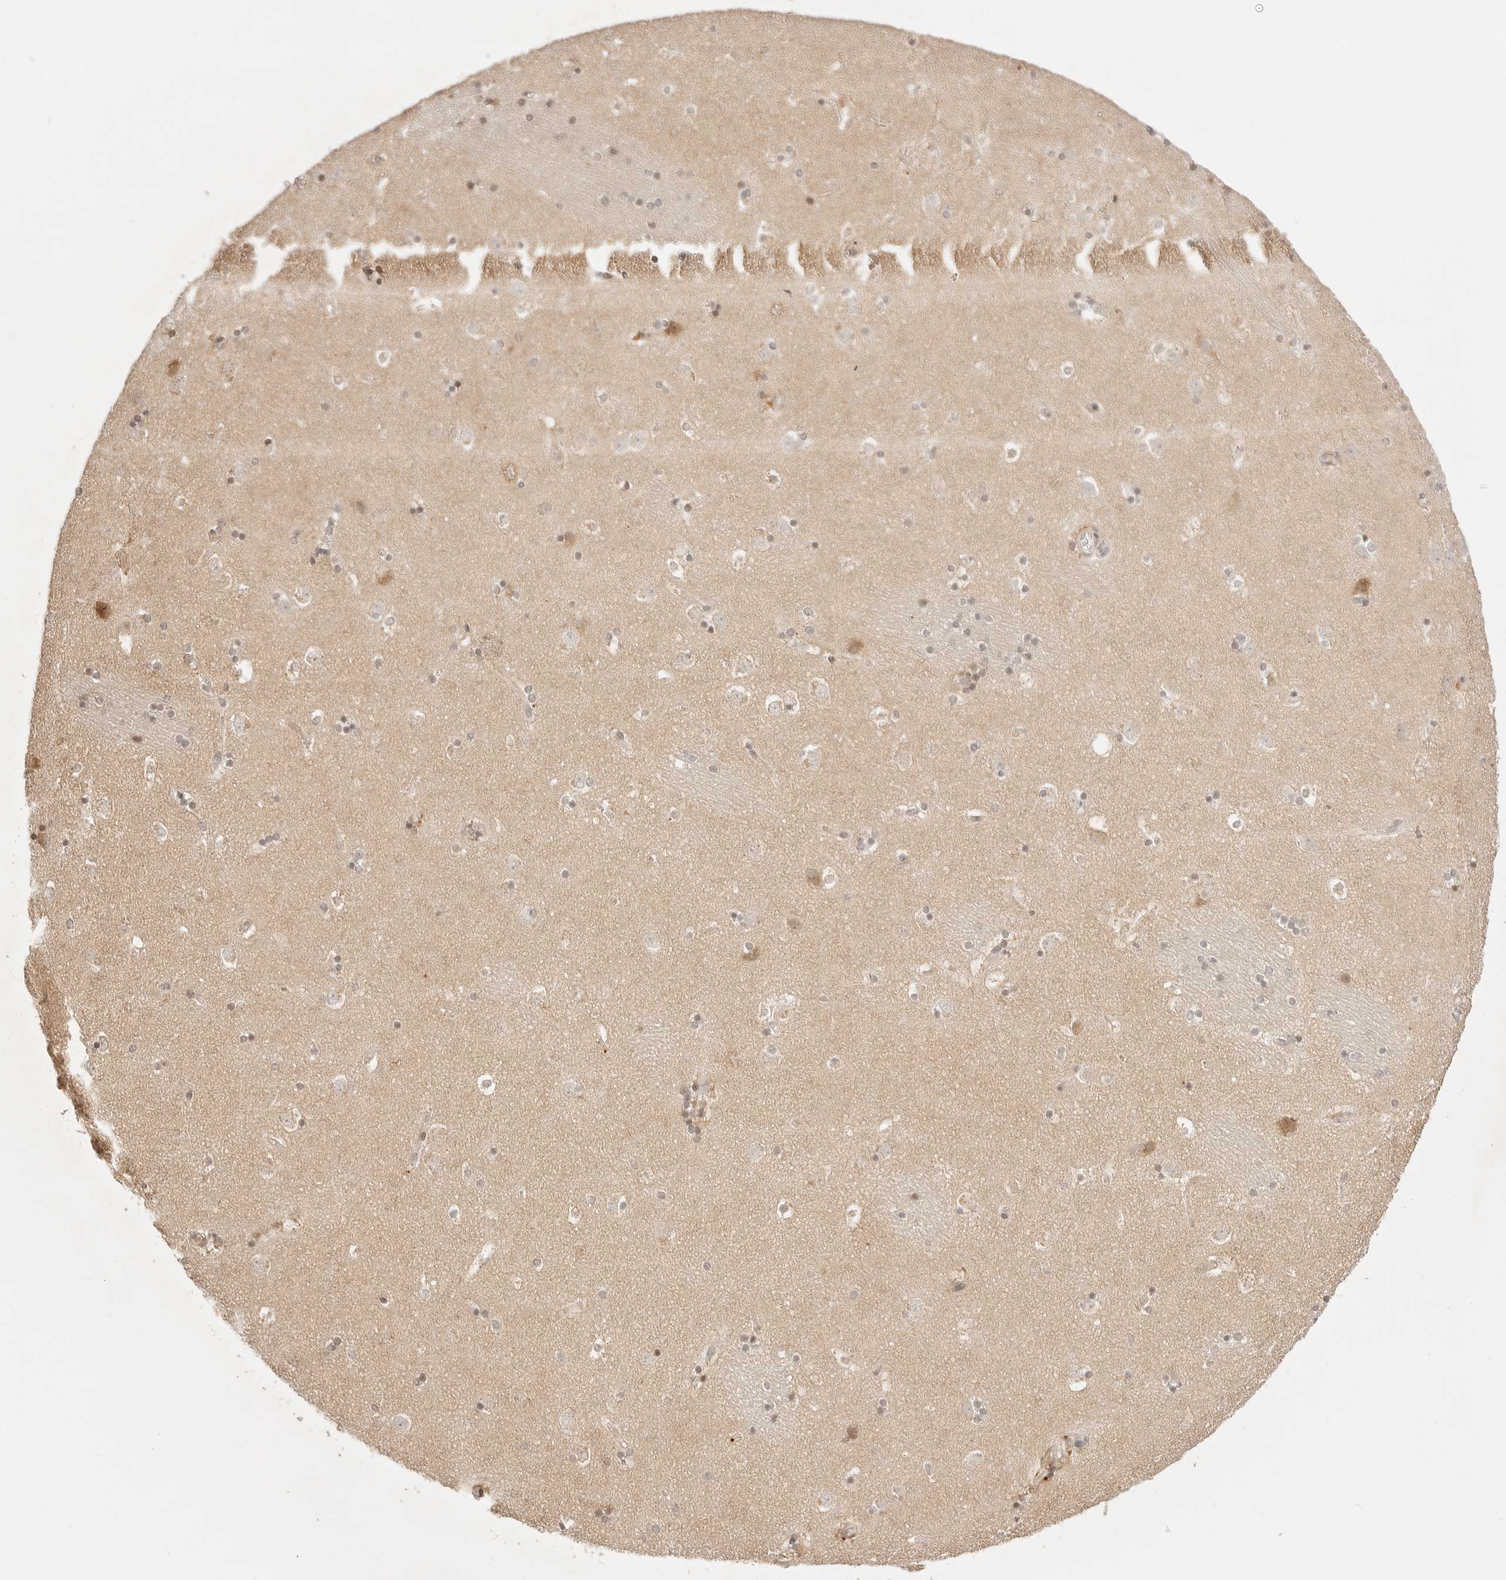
{"staining": {"intensity": "moderate", "quantity": "25%-75%", "location": "nuclear"}, "tissue": "caudate", "cell_type": "Glial cells", "image_type": "normal", "snomed": [{"axis": "morphology", "description": "Normal tissue, NOS"}, {"axis": "topography", "description": "Lateral ventricle wall"}], "caption": "A medium amount of moderate nuclear expression is appreciated in about 25%-75% of glial cells in normal caudate. (Brightfield microscopy of DAB IHC at high magnification).", "gene": "RPS6KL1", "patient": {"sex": "male", "age": 45}}